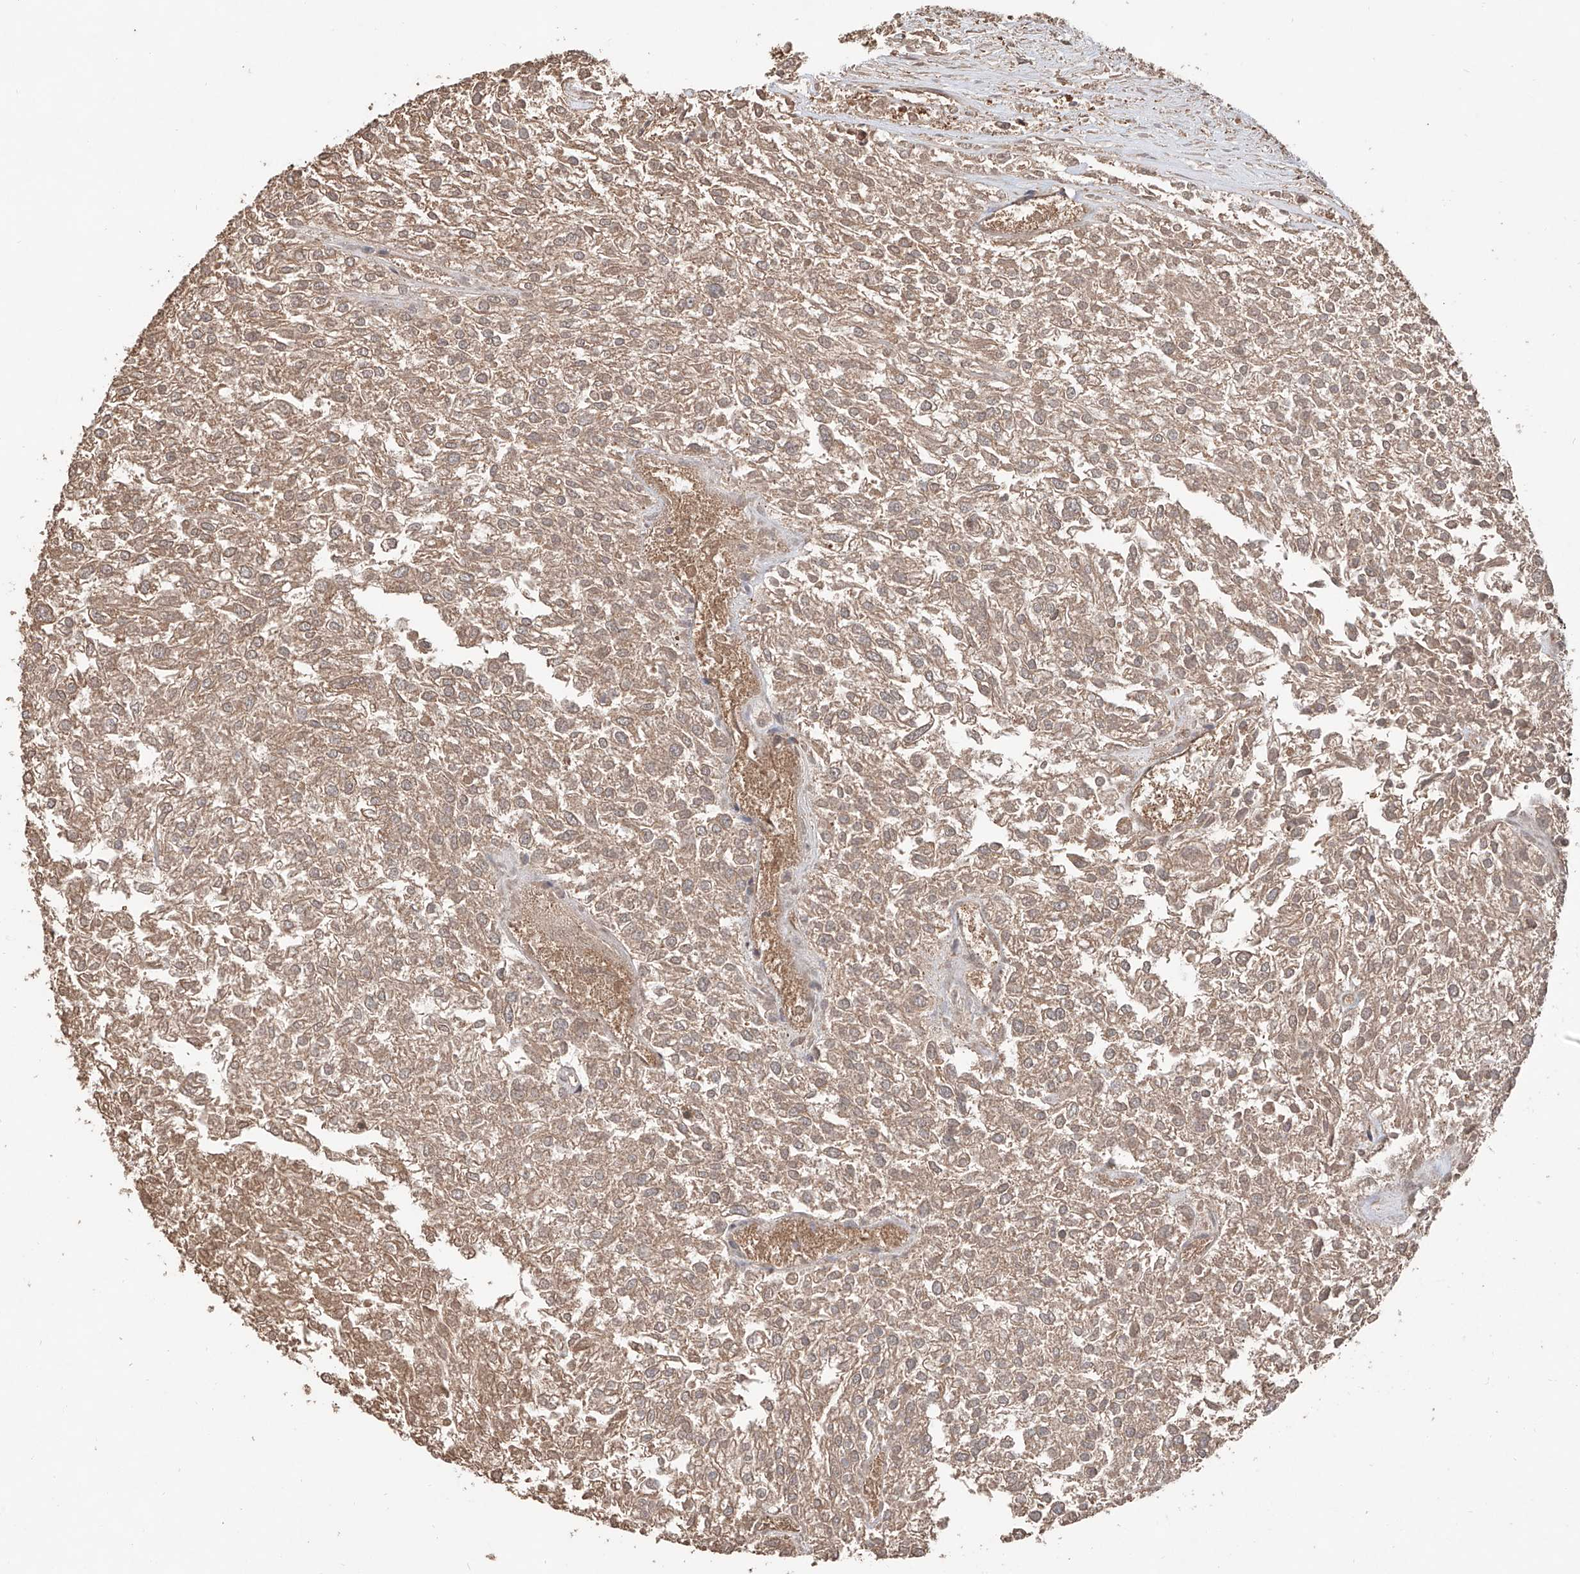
{"staining": {"intensity": "weak", "quantity": ">75%", "location": "cytoplasmic/membranous"}, "tissue": "renal cancer", "cell_type": "Tumor cells", "image_type": "cancer", "snomed": [{"axis": "morphology", "description": "Adenocarcinoma, NOS"}, {"axis": "topography", "description": "Kidney"}], "caption": "An immunohistochemistry (IHC) histopathology image of tumor tissue is shown. Protein staining in brown labels weak cytoplasmic/membranous positivity in renal cancer (adenocarcinoma) within tumor cells.", "gene": "FAM135A", "patient": {"sex": "female", "age": 54}}